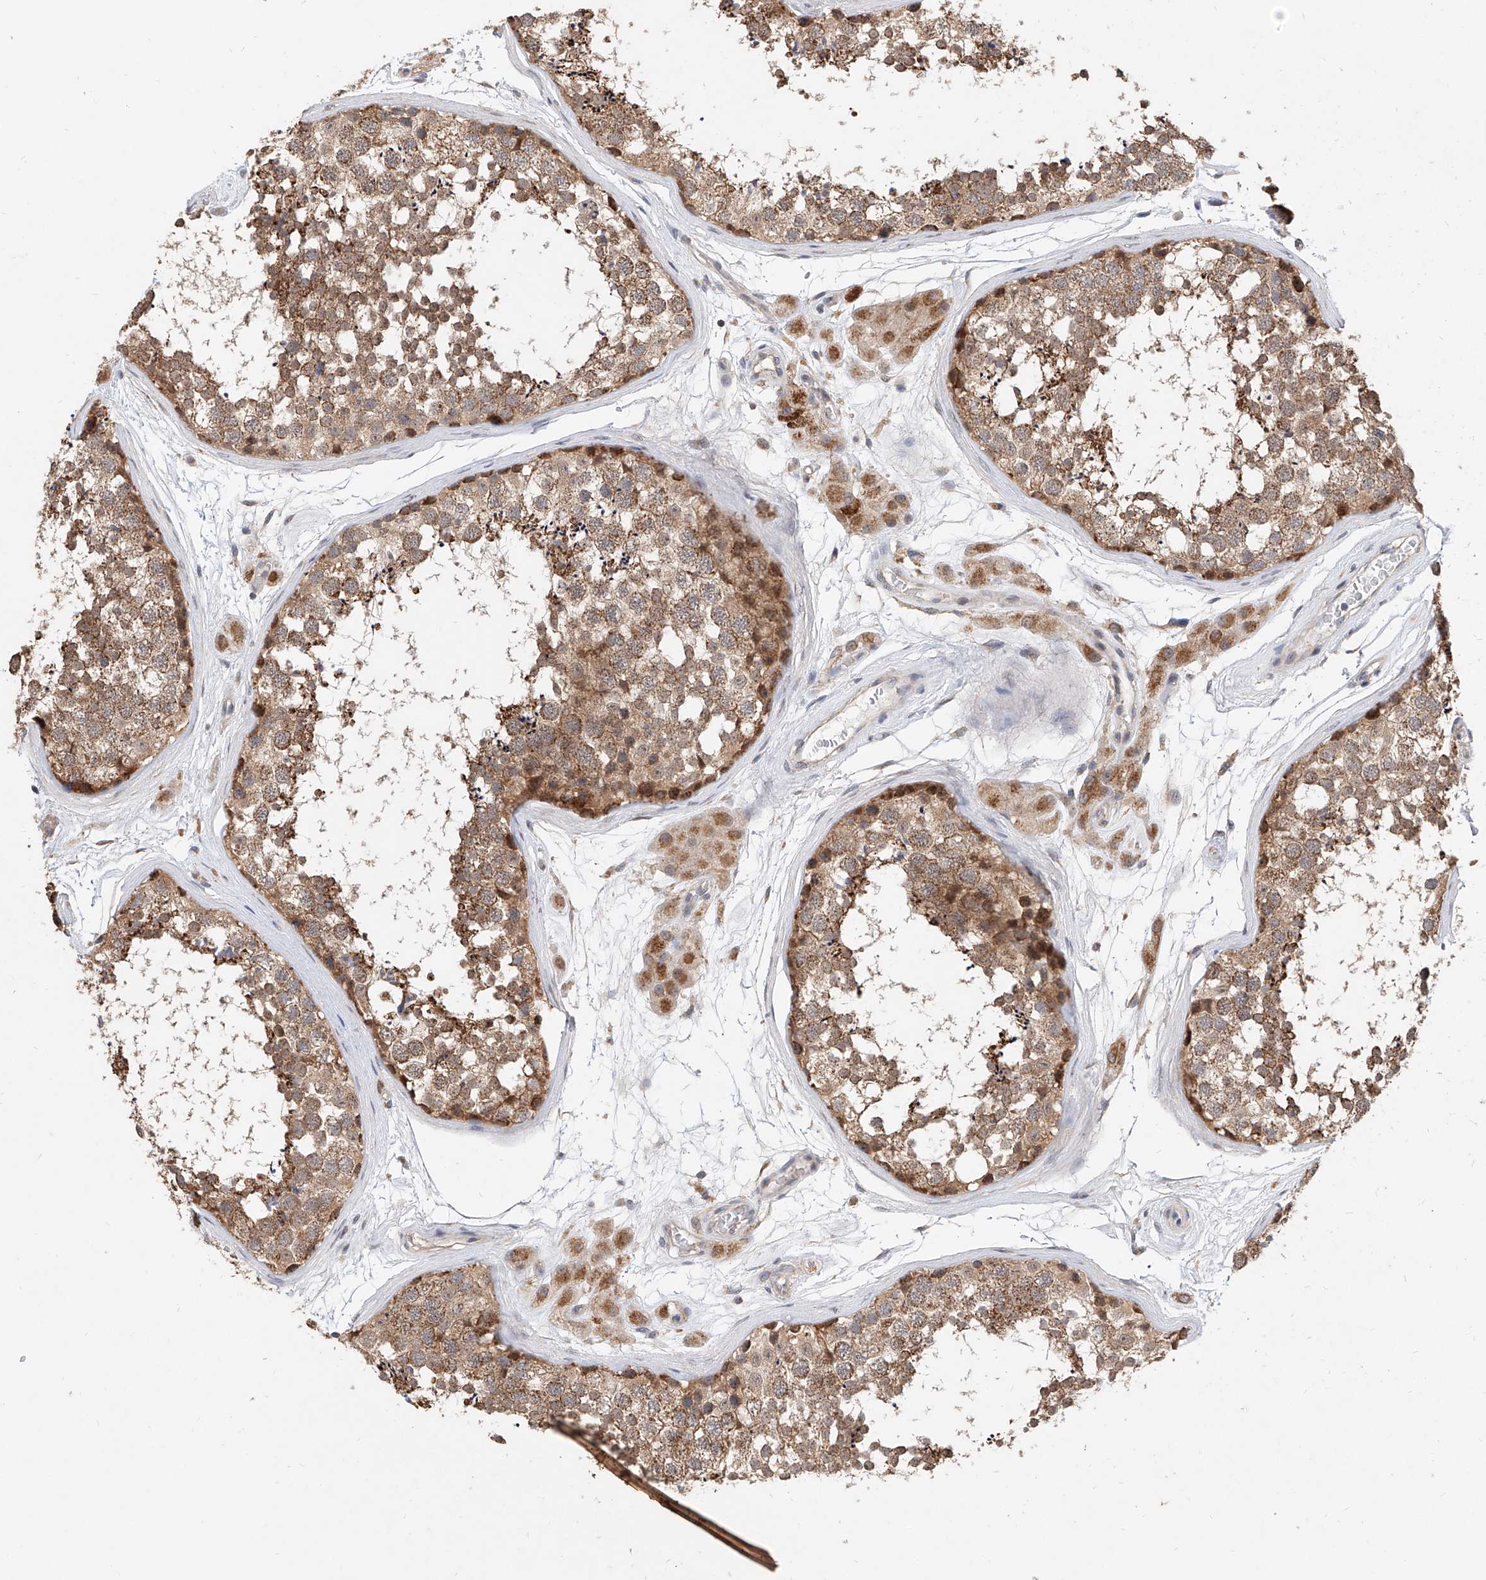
{"staining": {"intensity": "moderate", "quantity": ">75%", "location": "cytoplasmic/membranous"}, "tissue": "testis", "cell_type": "Cells in seminiferous ducts", "image_type": "normal", "snomed": [{"axis": "morphology", "description": "Normal tissue, NOS"}, {"axis": "topography", "description": "Testis"}], "caption": "Protein staining exhibits moderate cytoplasmic/membranous staining in about >75% of cells in seminiferous ducts in normal testis. The protein of interest is shown in brown color, while the nuclei are stained blue.", "gene": "MFSD4B", "patient": {"sex": "male", "age": 56}}